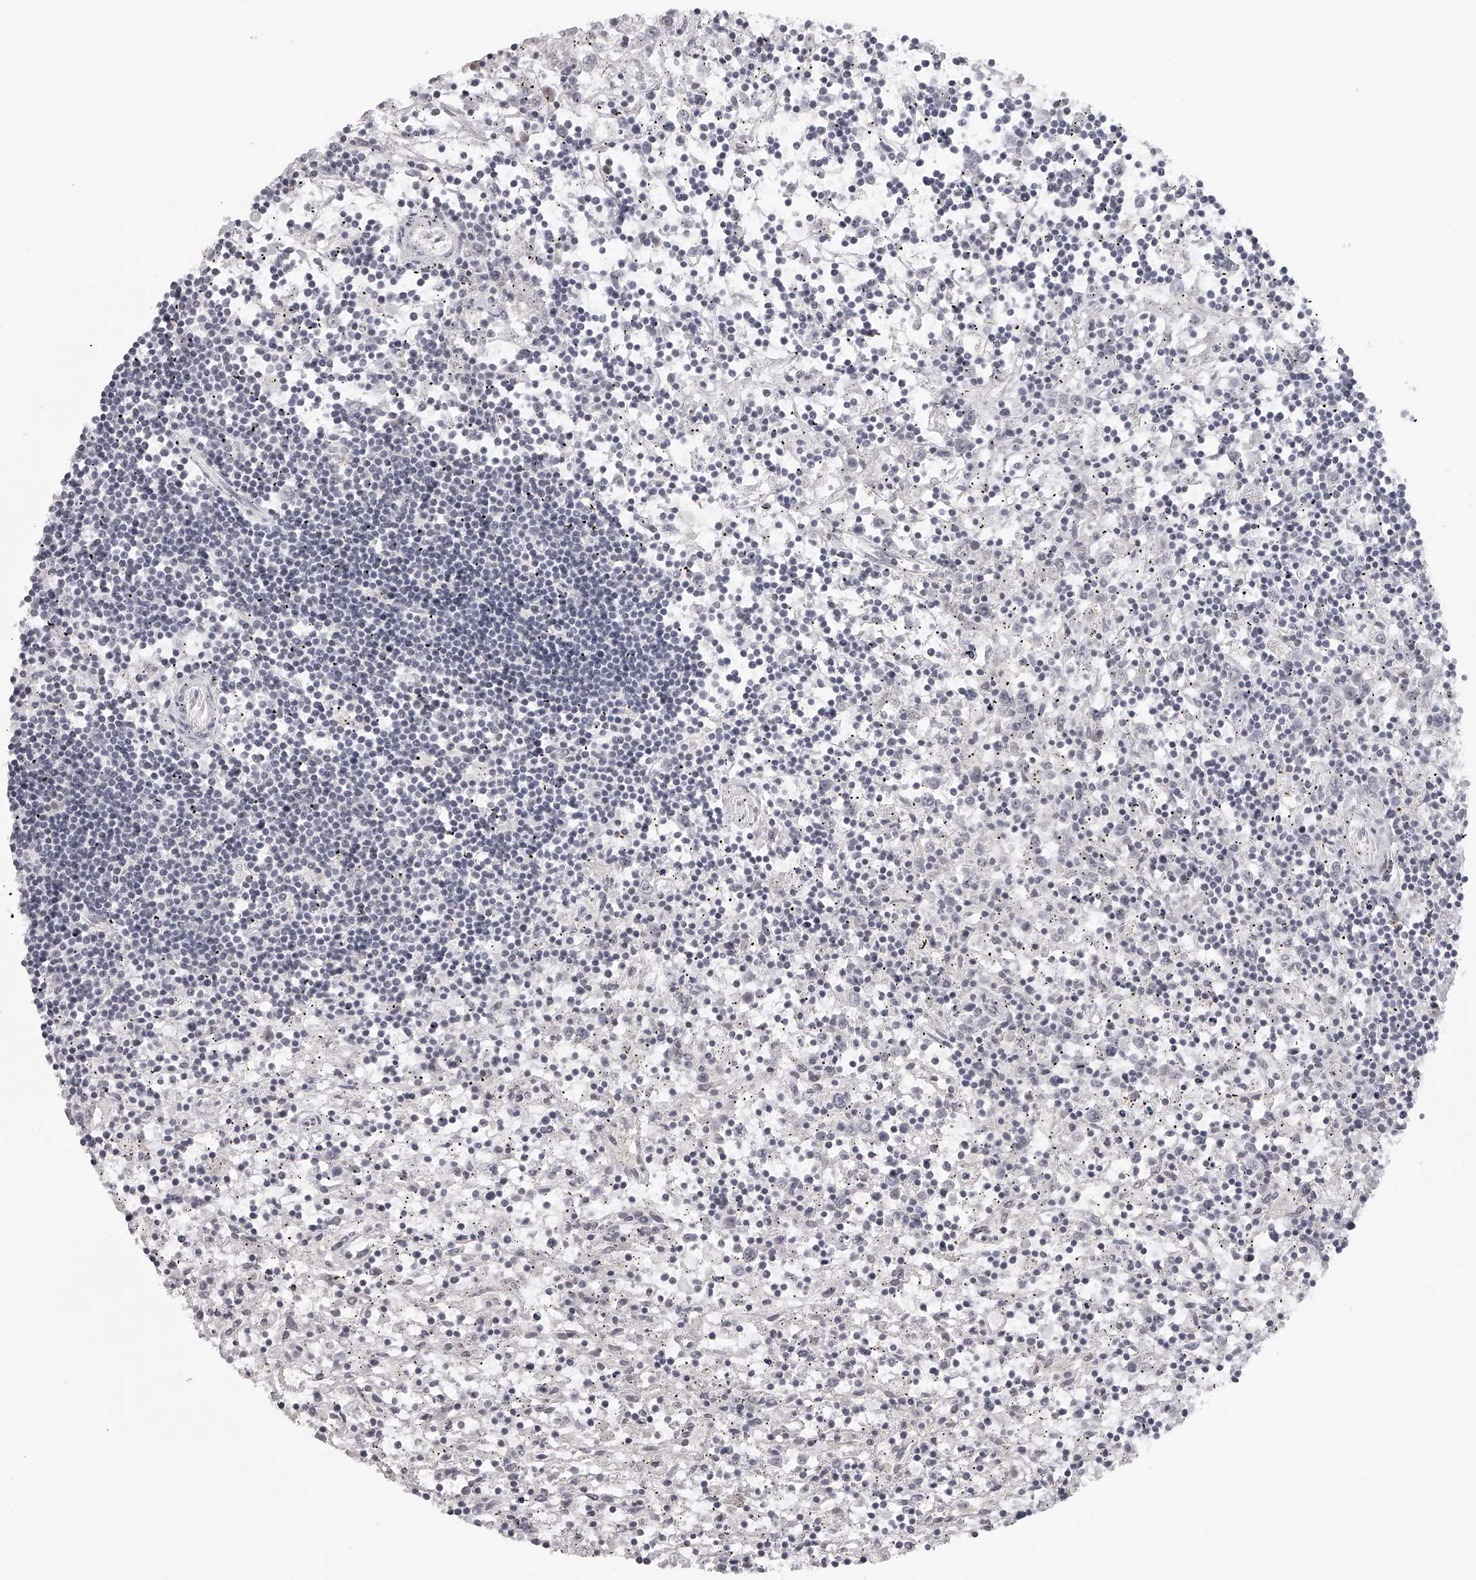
{"staining": {"intensity": "negative", "quantity": "none", "location": "none"}, "tissue": "lymphoma", "cell_type": "Tumor cells", "image_type": "cancer", "snomed": [{"axis": "morphology", "description": "Malignant lymphoma, non-Hodgkin's type, Low grade"}, {"axis": "topography", "description": "Spleen"}], "caption": "An image of human lymphoma is negative for staining in tumor cells.", "gene": "RNF220", "patient": {"sex": "male", "age": 76}}